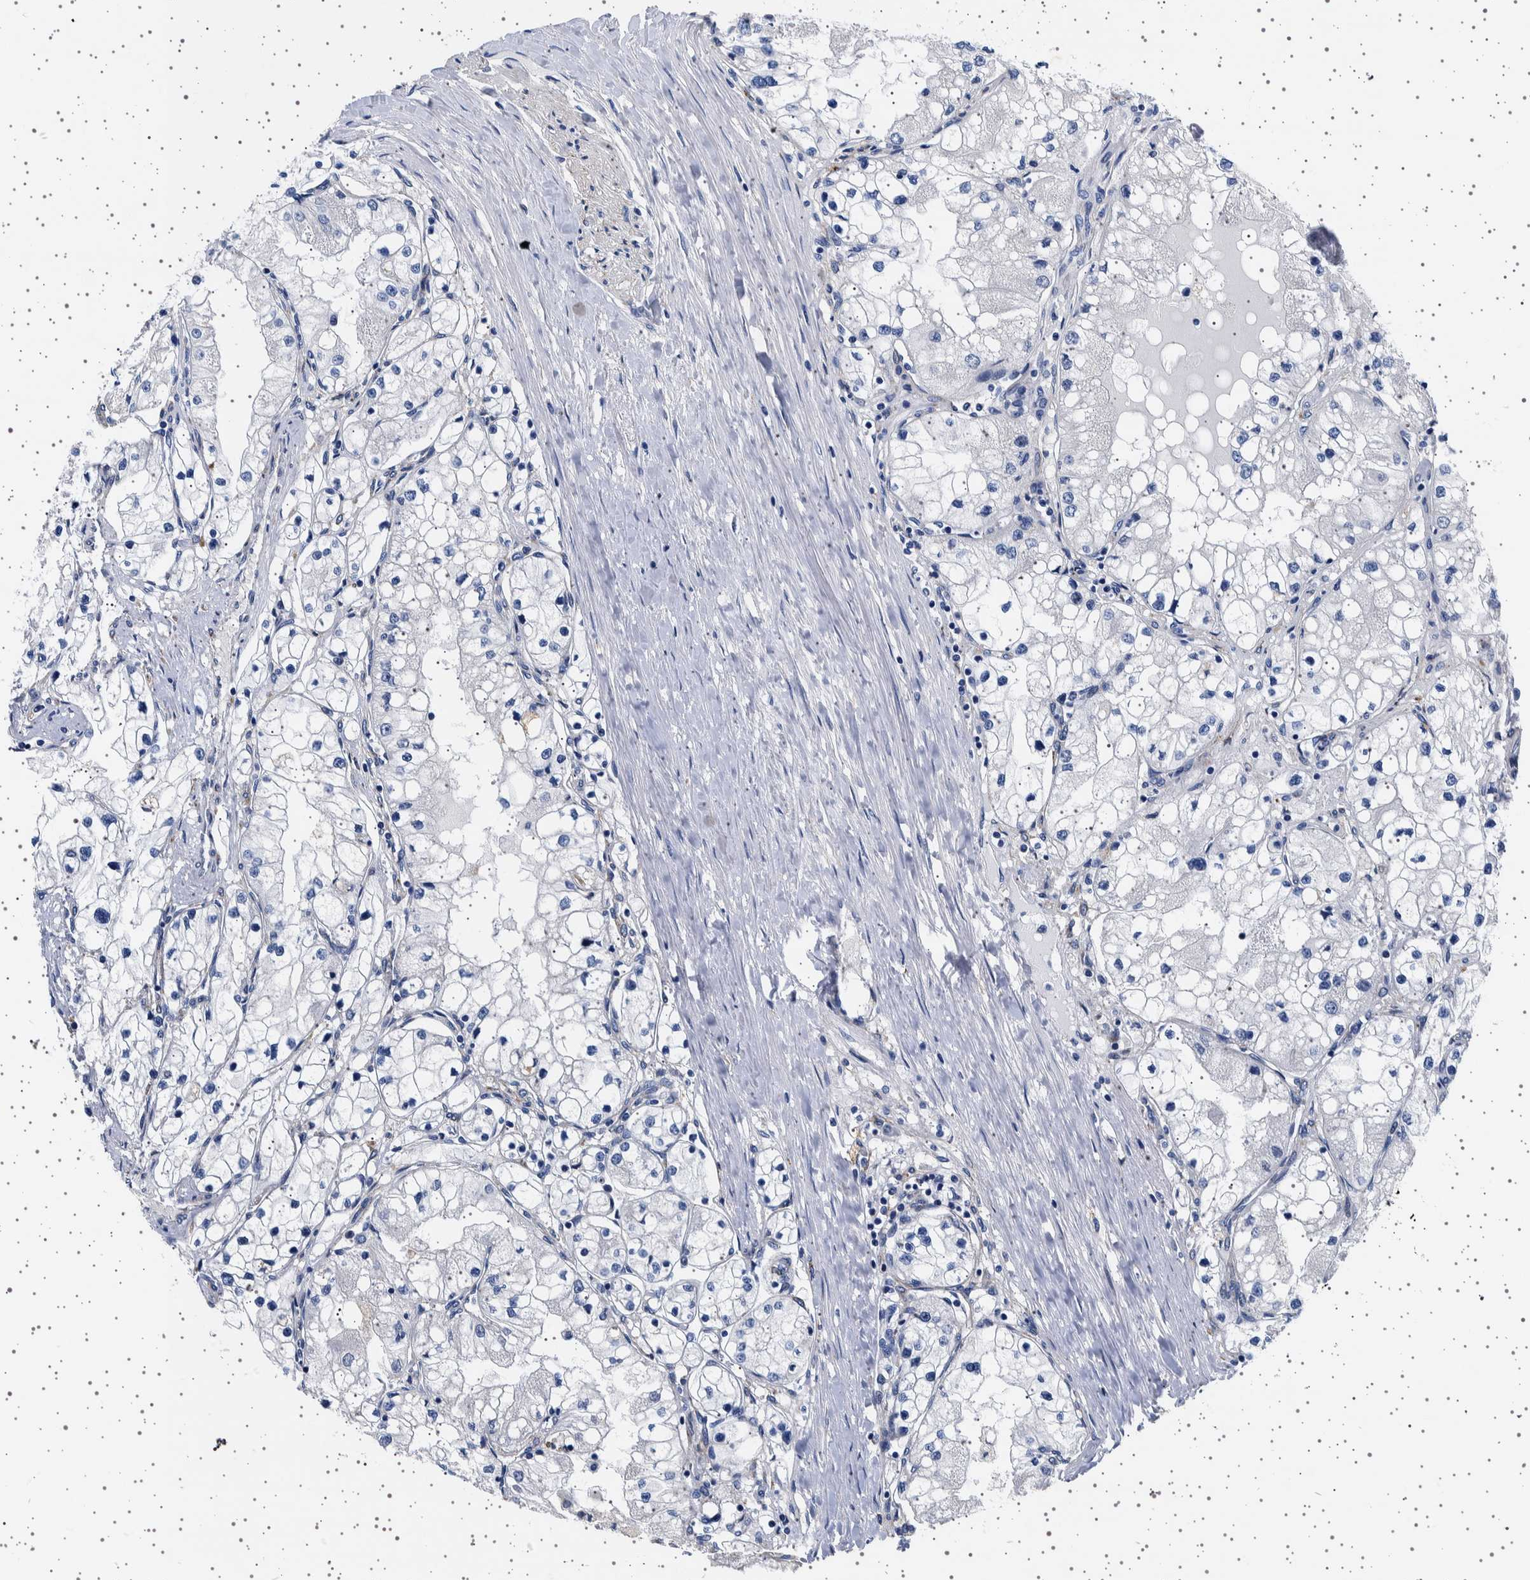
{"staining": {"intensity": "negative", "quantity": "none", "location": "none"}, "tissue": "renal cancer", "cell_type": "Tumor cells", "image_type": "cancer", "snomed": [{"axis": "morphology", "description": "Adenocarcinoma, NOS"}, {"axis": "topography", "description": "Kidney"}], "caption": "High magnification brightfield microscopy of renal cancer stained with DAB (3,3'-diaminobenzidine) (brown) and counterstained with hematoxylin (blue): tumor cells show no significant expression. (DAB immunohistochemistry (IHC), high magnification).", "gene": "SEPTIN4", "patient": {"sex": "male", "age": 68}}